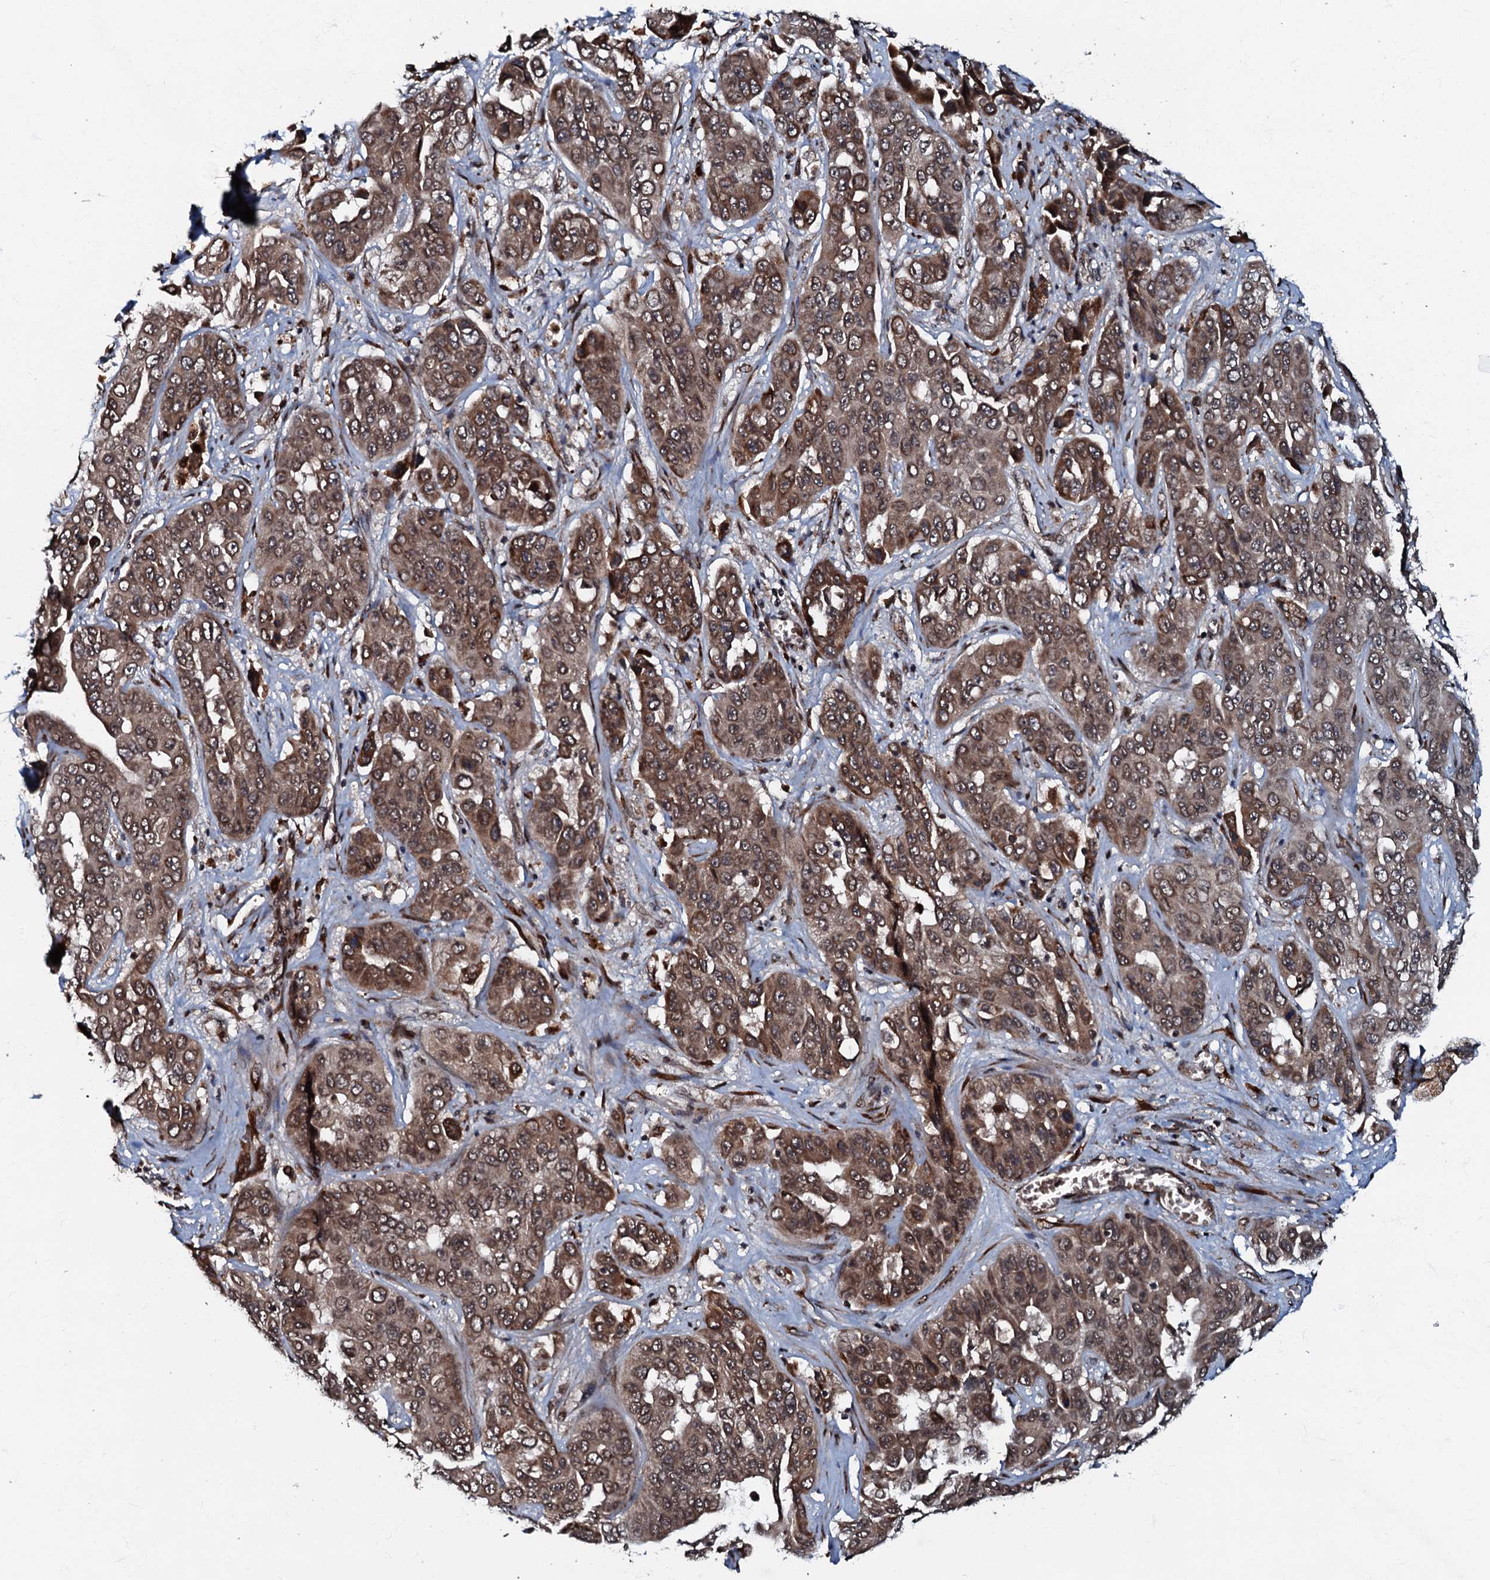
{"staining": {"intensity": "moderate", "quantity": ">75%", "location": "cytoplasmic/membranous,nuclear"}, "tissue": "liver cancer", "cell_type": "Tumor cells", "image_type": "cancer", "snomed": [{"axis": "morphology", "description": "Cholangiocarcinoma"}, {"axis": "topography", "description": "Liver"}], "caption": "A photomicrograph of human cholangiocarcinoma (liver) stained for a protein displays moderate cytoplasmic/membranous and nuclear brown staining in tumor cells. (DAB (3,3'-diaminobenzidine) IHC with brightfield microscopy, high magnification).", "gene": "C18orf32", "patient": {"sex": "female", "age": 52}}